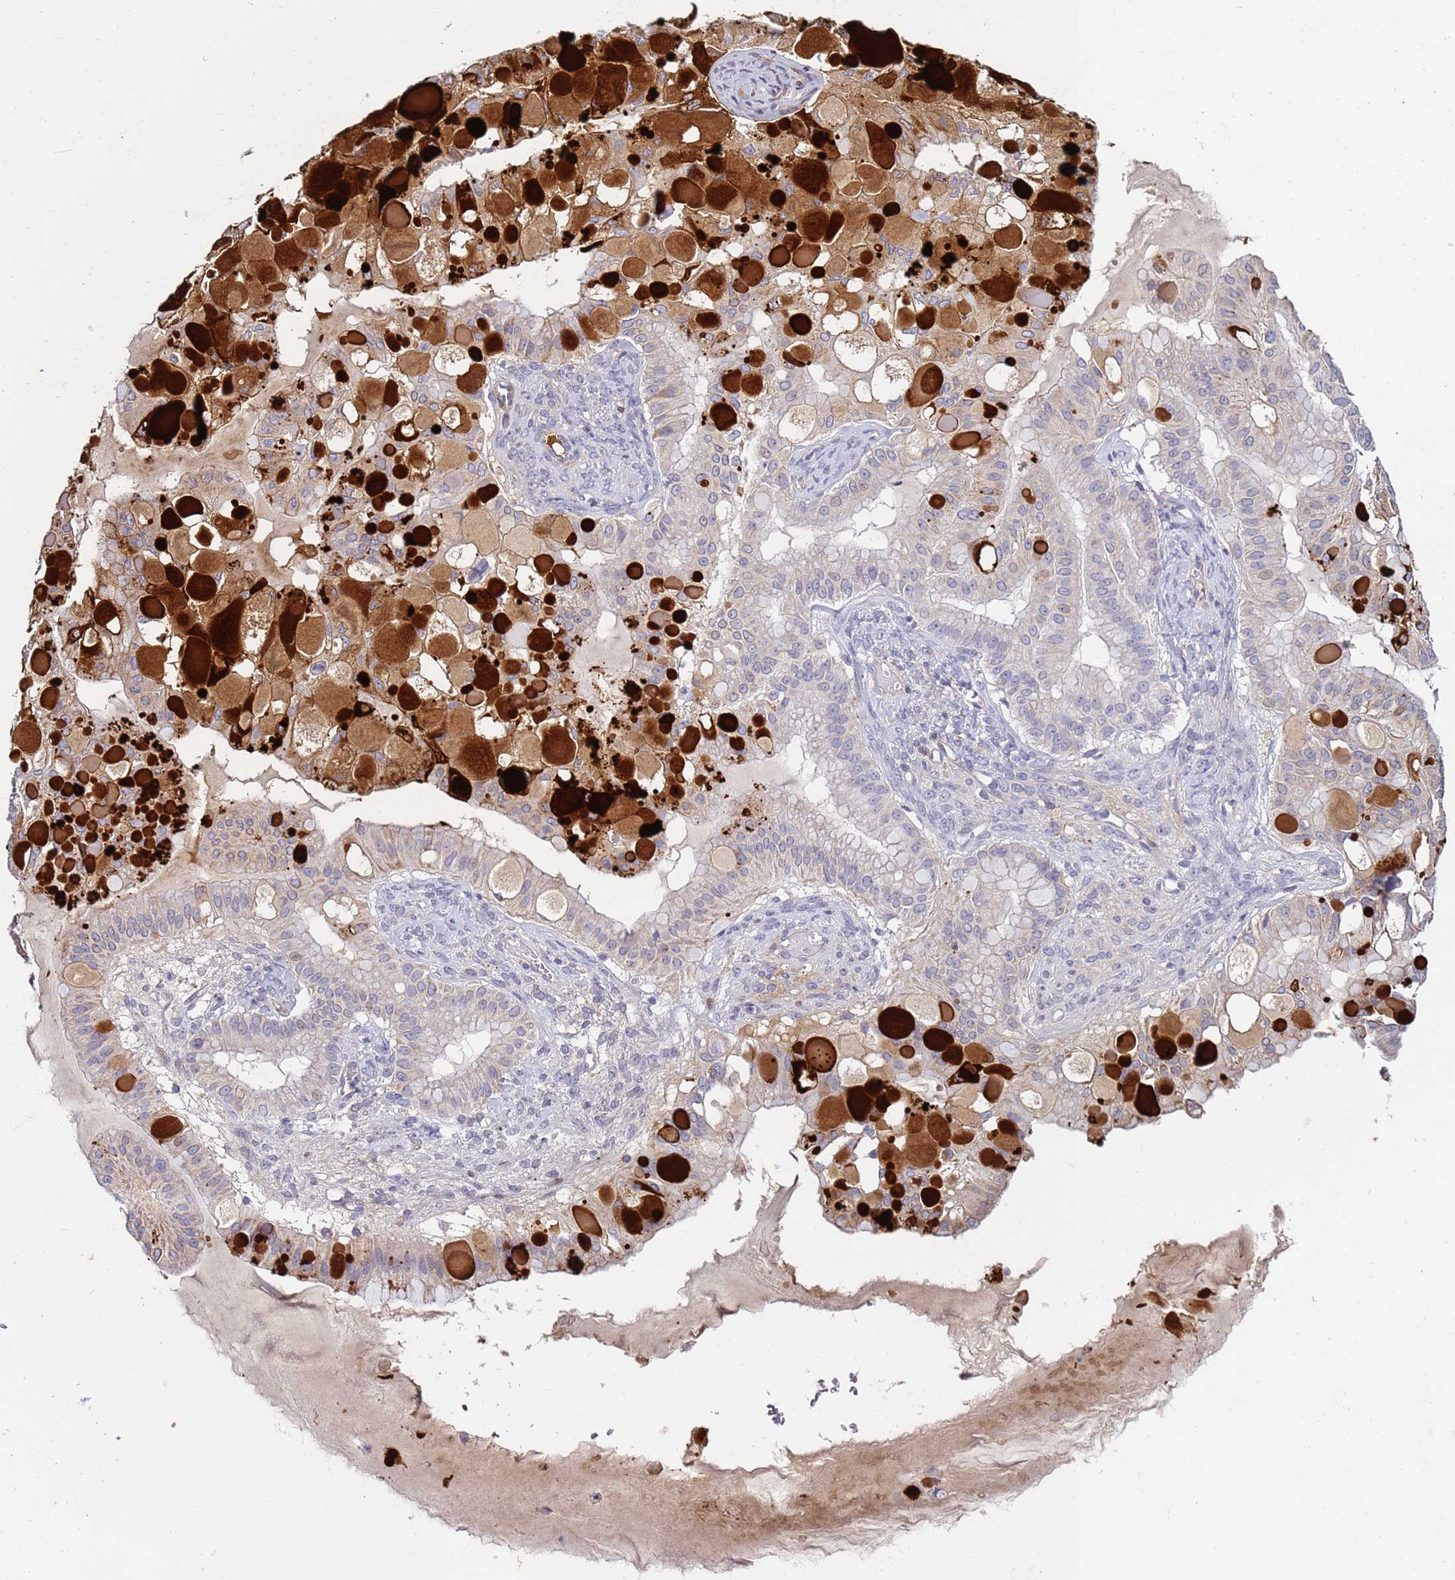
{"staining": {"intensity": "strong", "quantity": "<25%", "location": "cytoplasmic/membranous"}, "tissue": "ovarian cancer", "cell_type": "Tumor cells", "image_type": "cancer", "snomed": [{"axis": "morphology", "description": "Cystadenocarcinoma, mucinous, NOS"}, {"axis": "topography", "description": "Ovary"}], "caption": "This micrograph exhibits immunohistochemistry (IHC) staining of mucinous cystadenocarcinoma (ovarian), with medium strong cytoplasmic/membranous expression in approximately <25% of tumor cells.", "gene": "TRIM51", "patient": {"sex": "female", "age": 61}}